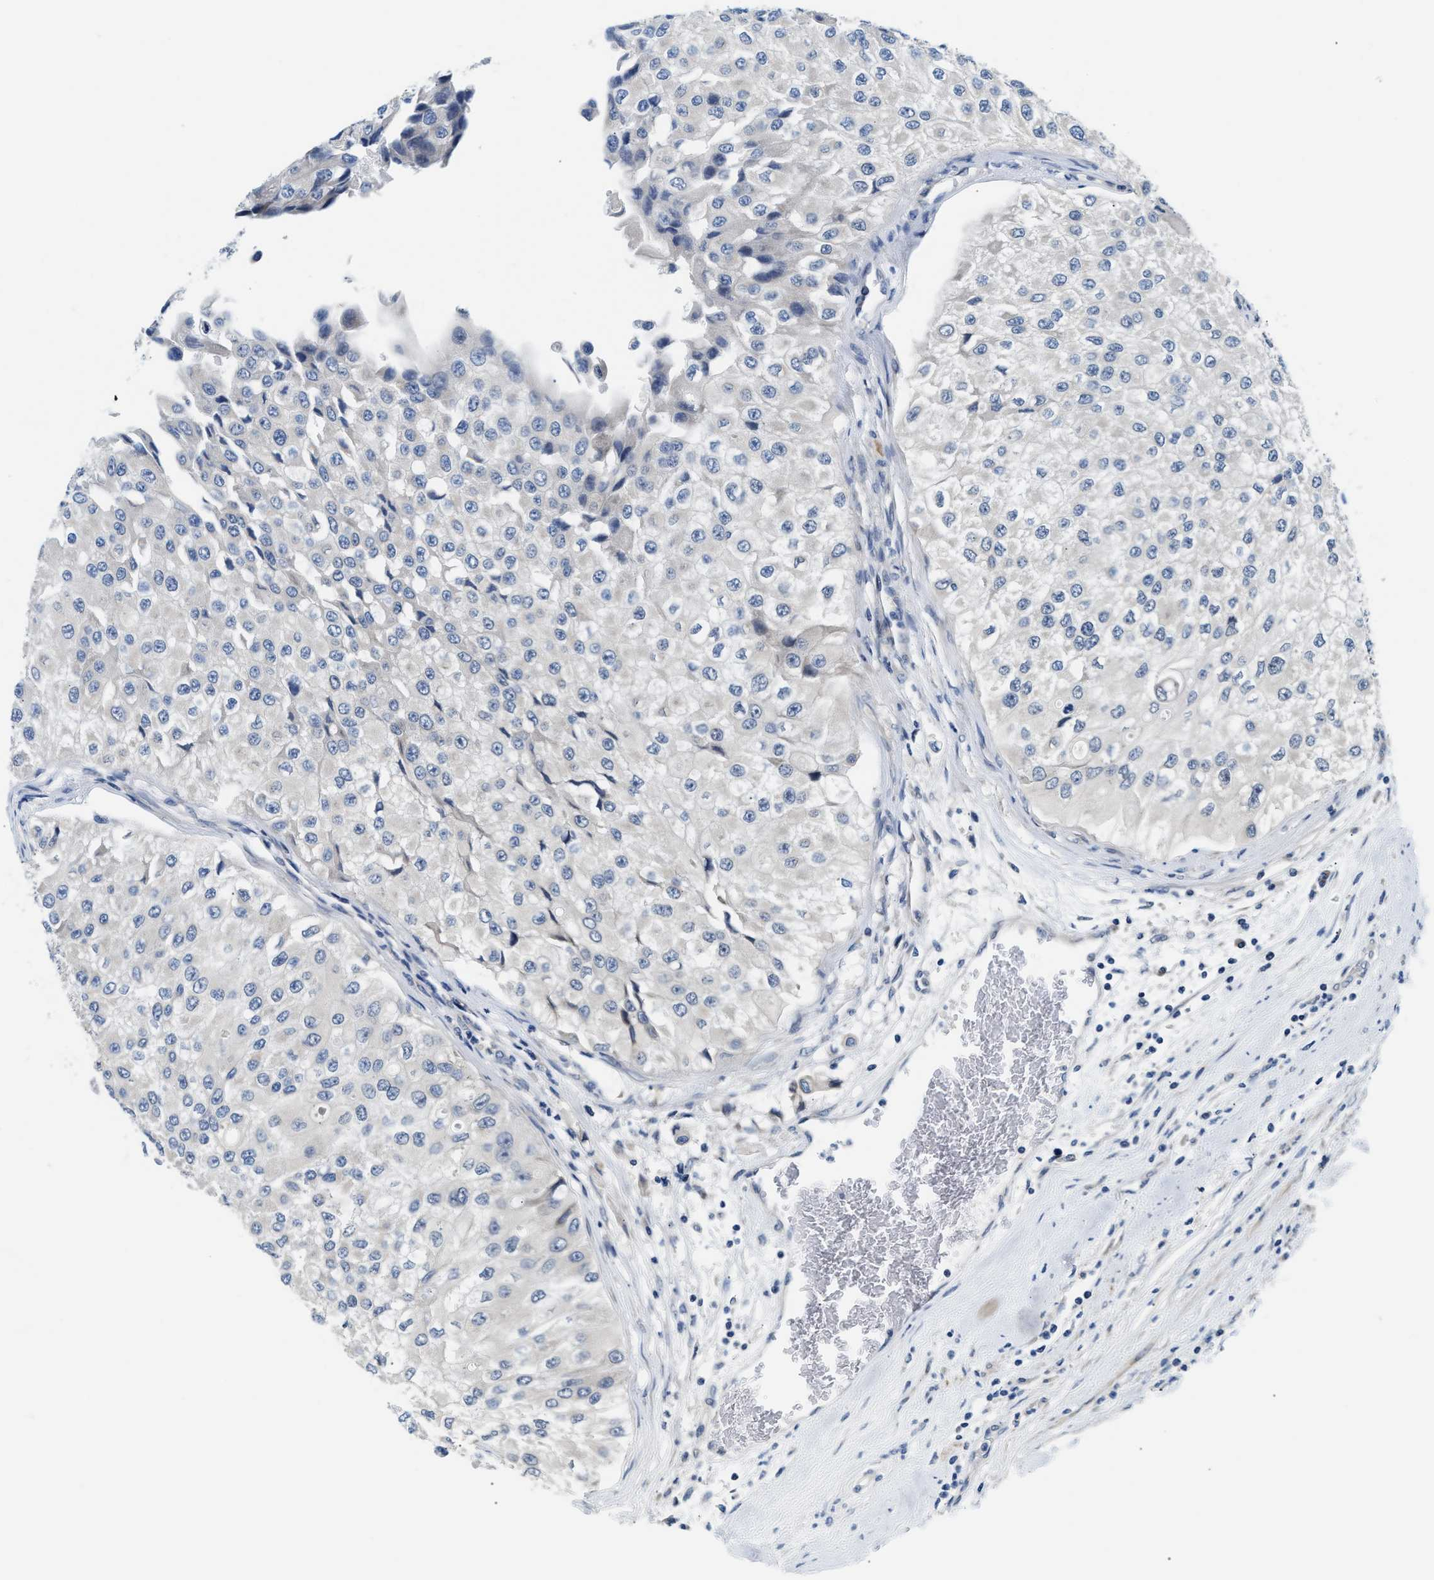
{"staining": {"intensity": "negative", "quantity": "none", "location": "none"}, "tissue": "urothelial cancer", "cell_type": "Tumor cells", "image_type": "cancer", "snomed": [{"axis": "morphology", "description": "Urothelial carcinoma, High grade"}, {"axis": "topography", "description": "Kidney"}, {"axis": "topography", "description": "Urinary bladder"}], "caption": "Immunohistochemistry of urothelial cancer exhibits no staining in tumor cells.", "gene": "CLGN", "patient": {"sex": "male", "age": 77}}